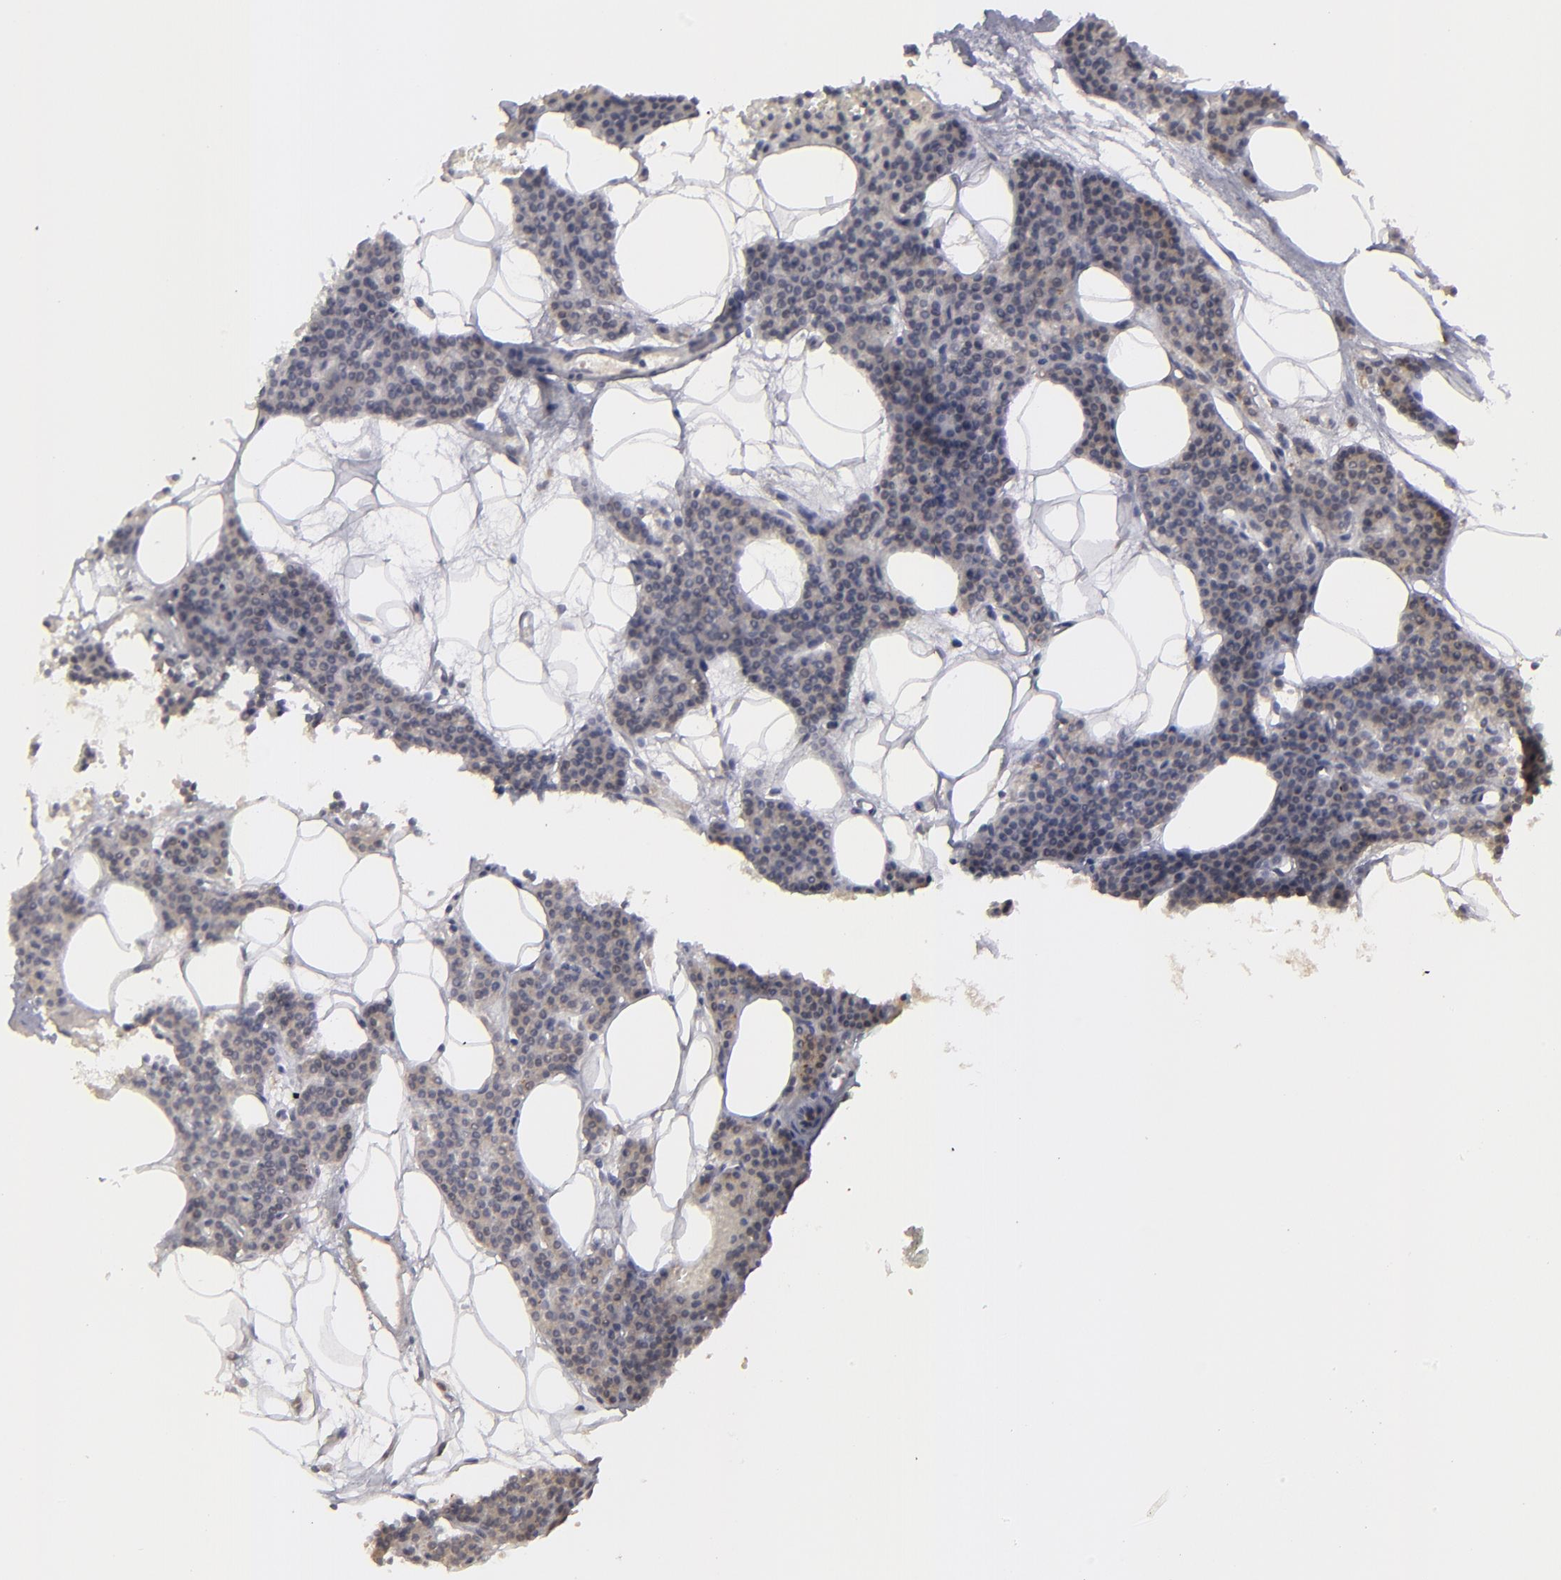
{"staining": {"intensity": "weak", "quantity": "25%-75%", "location": "cytoplasmic/membranous"}, "tissue": "parathyroid gland", "cell_type": "Glandular cells", "image_type": "normal", "snomed": [{"axis": "morphology", "description": "Normal tissue, NOS"}, {"axis": "topography", "description": "Parathyroid gland"}], "caption": "The image exhibits immunohistochemical staining of normal parathyroid gland. There is weak cytoplasmic/membranous positivity is identified in about 25%-75% of glandular cells. (Brightfield microscopy of DAB IHC at high magnification).", "gene": "GPM6B", "patient": {"sex": "male", "age": 24}}